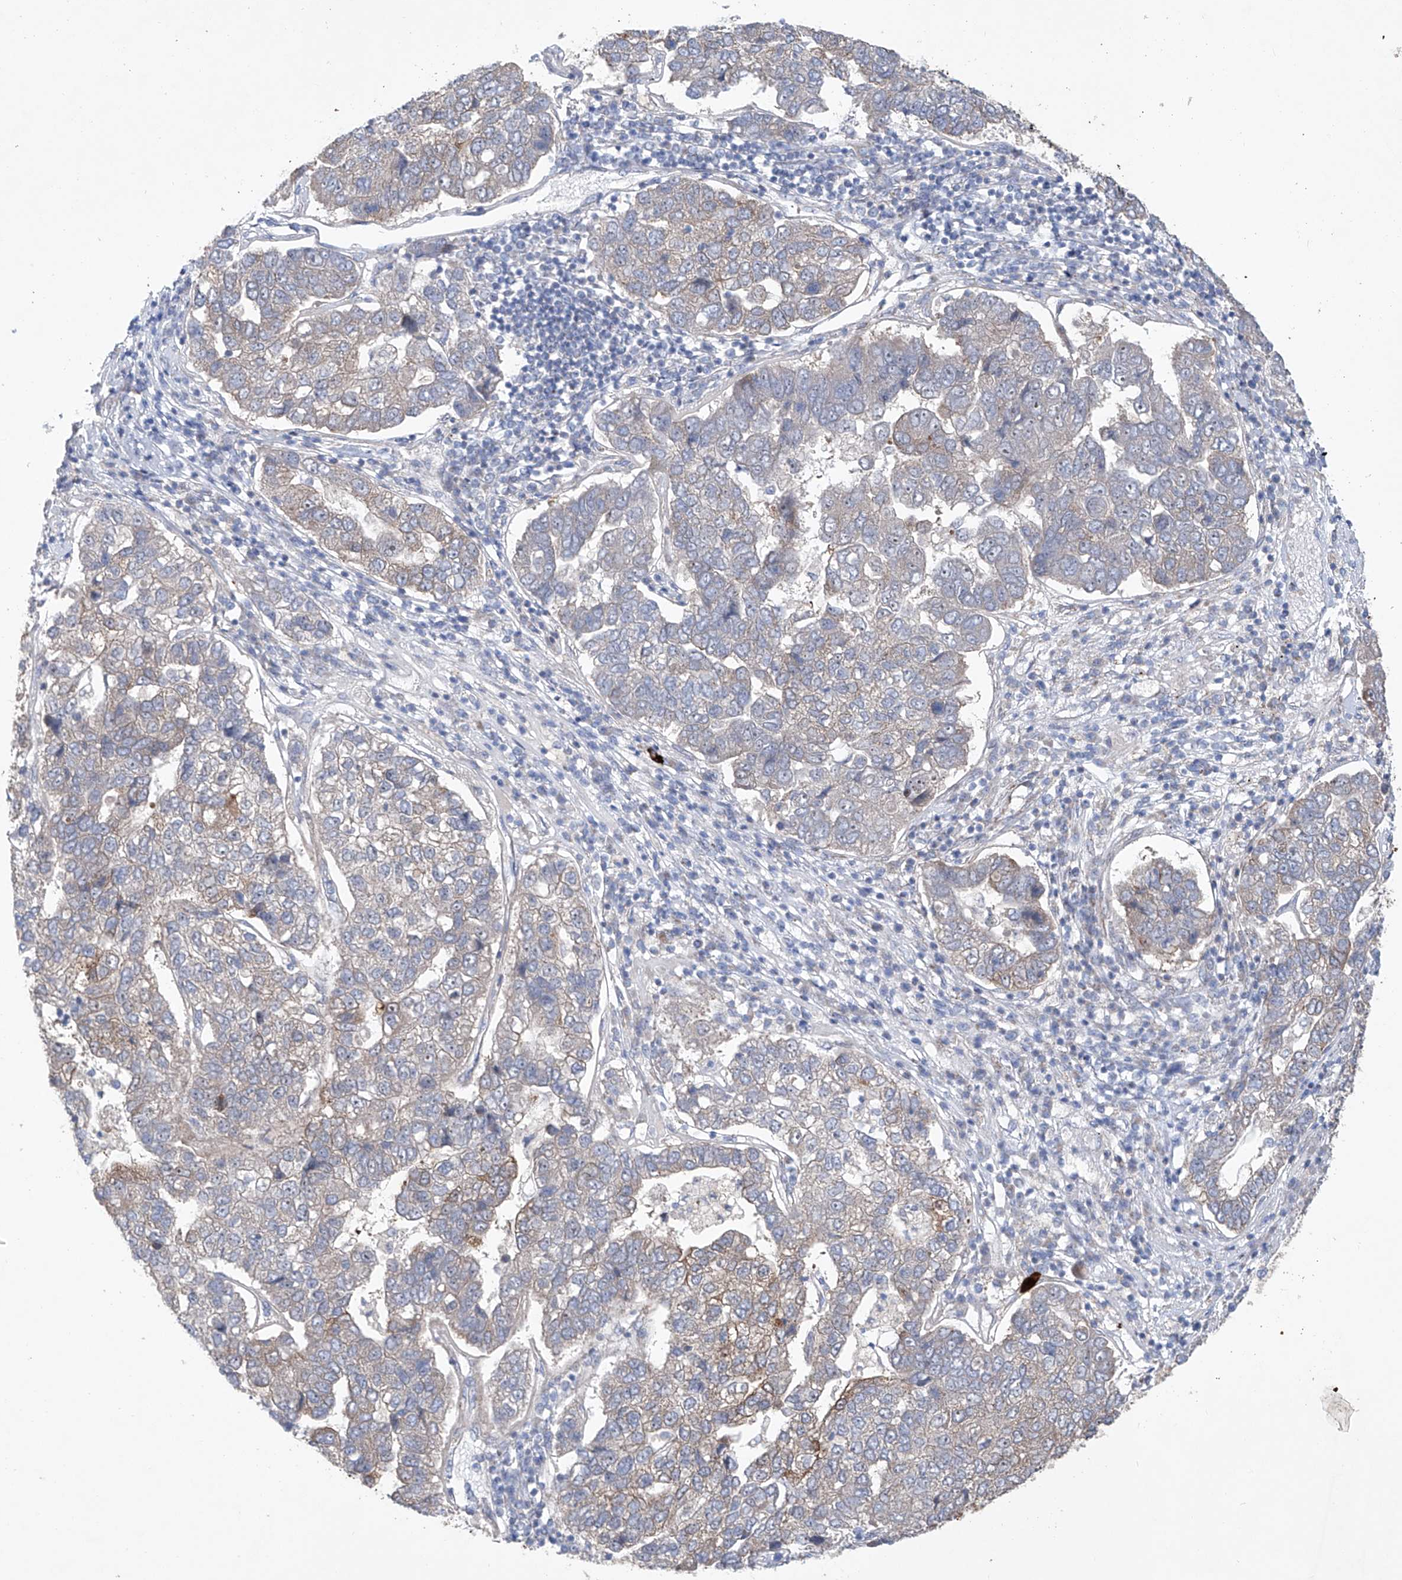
{"staining": {"intensity": "moderate", "quantity": "<25%", "location": "cytoplasmic/membranous"}, "tissue": "pancreatic cancer", "cell_type": "Tumor cells", "image_type": "cancer", "snomed": [{"axis": "morphology", "description": "Adenocarcinoma, NOS"}, {"axis": "topography", "description": "Pancreas"}], "caption": "A micrograph of human pancreatic cancer (adenocarcinoma) stained for a protein reveals moderate cytoplasmic/membranous brown staining in tumor cells.", "gene": "KLC4", "patient": {"sex": "female", "age": 61}}